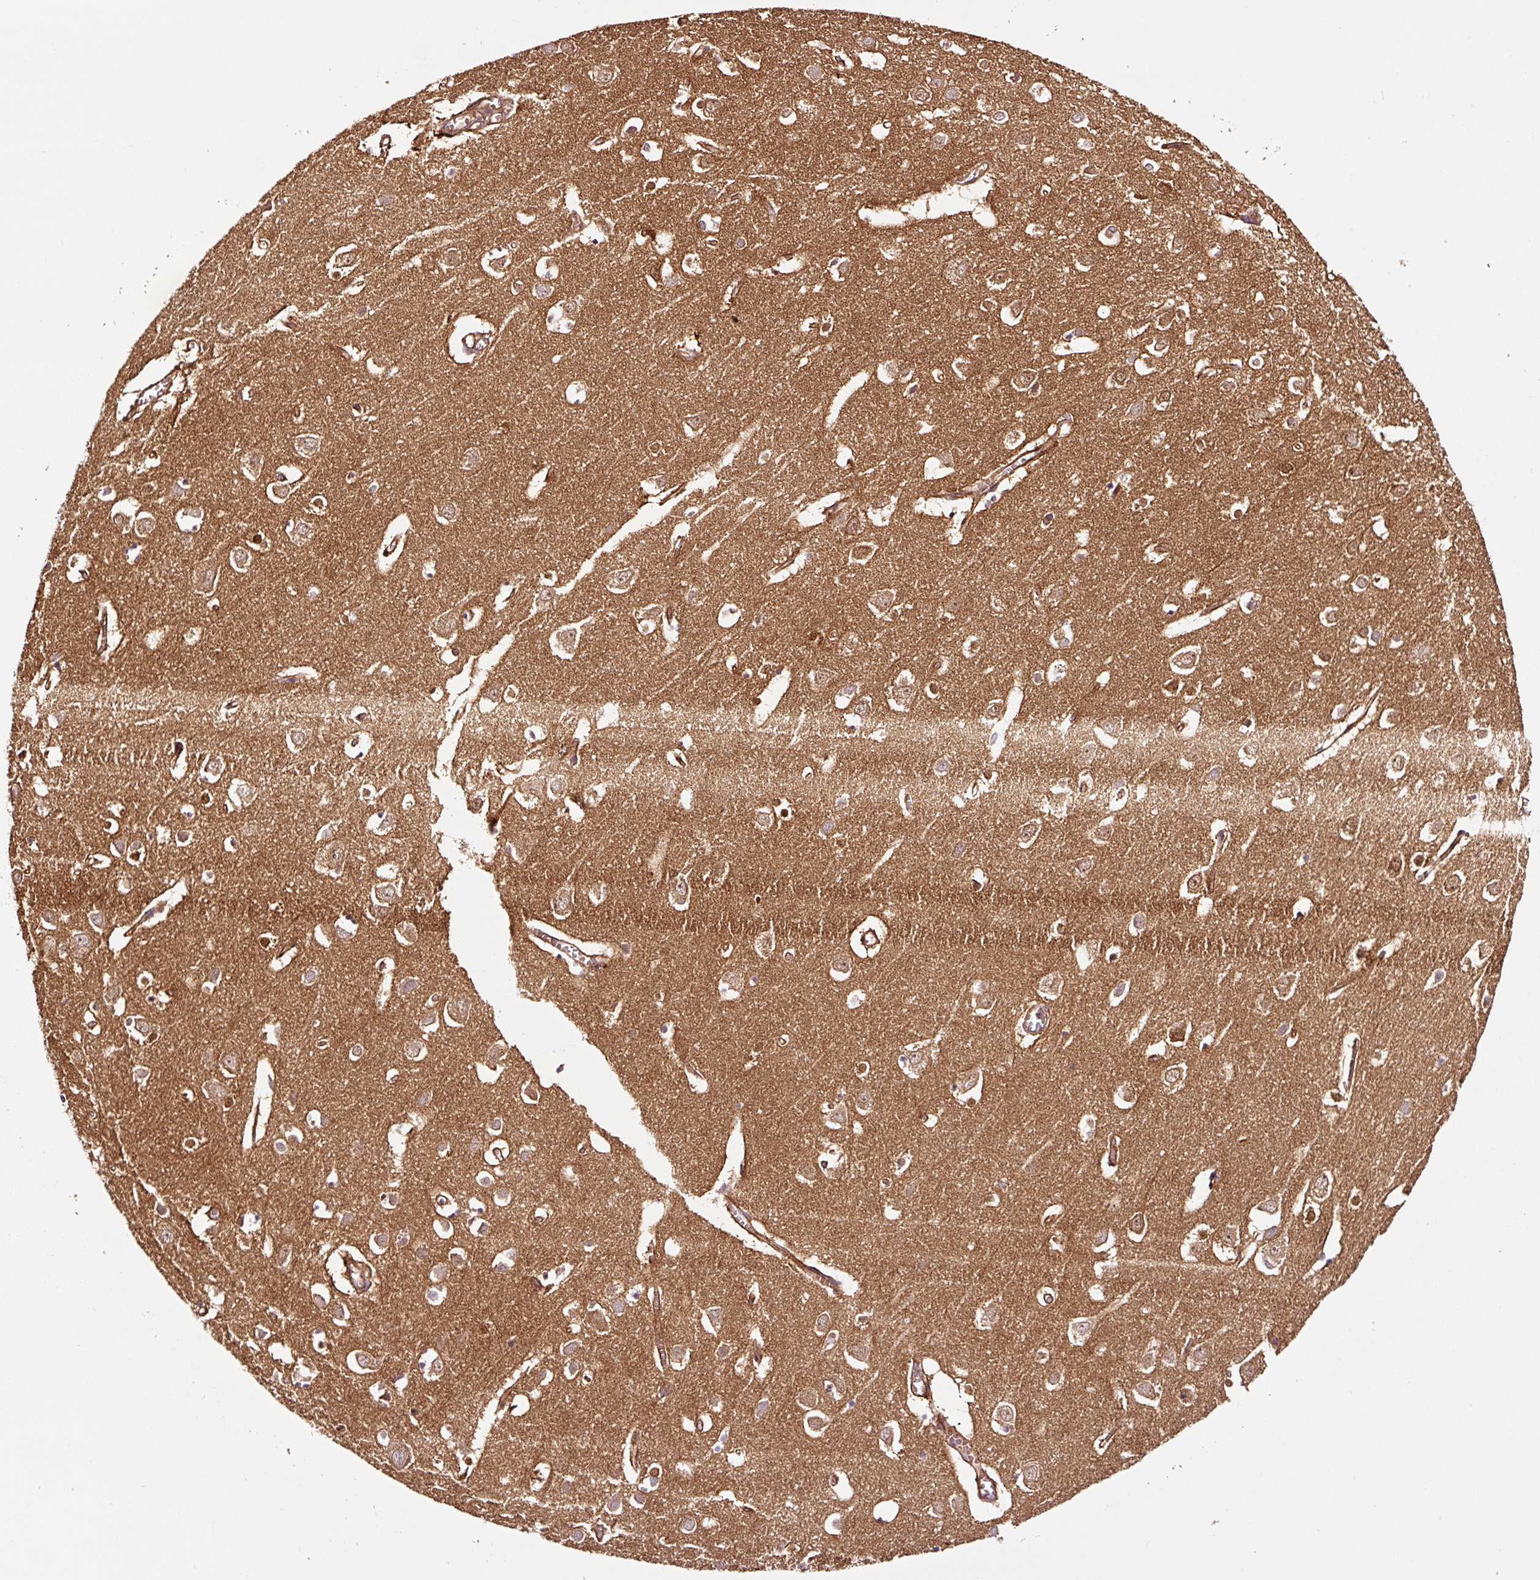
{"staining": {"intensity": "moderate", "quantity": "25%-75%", "location": "cytoplasmic/membranous"}, "tissue": "cerebral cortex", "cell_type": "Endothelial cells", "image_type": "normal", "snomed": [{"axis": "morphology", "description": "Normal tissue, NOS"}, {"axis": "topography", "description": "Cerebral cortex"}], "caption": "Immunohistochemical staining of normal cerebral cortex shows medium levels of moderate cytoplasmic/membranous expression in approximately 25%-75% of endothelial cells.", "gene": "METAP1", "patient": {"sex": "male", "age": 70}}